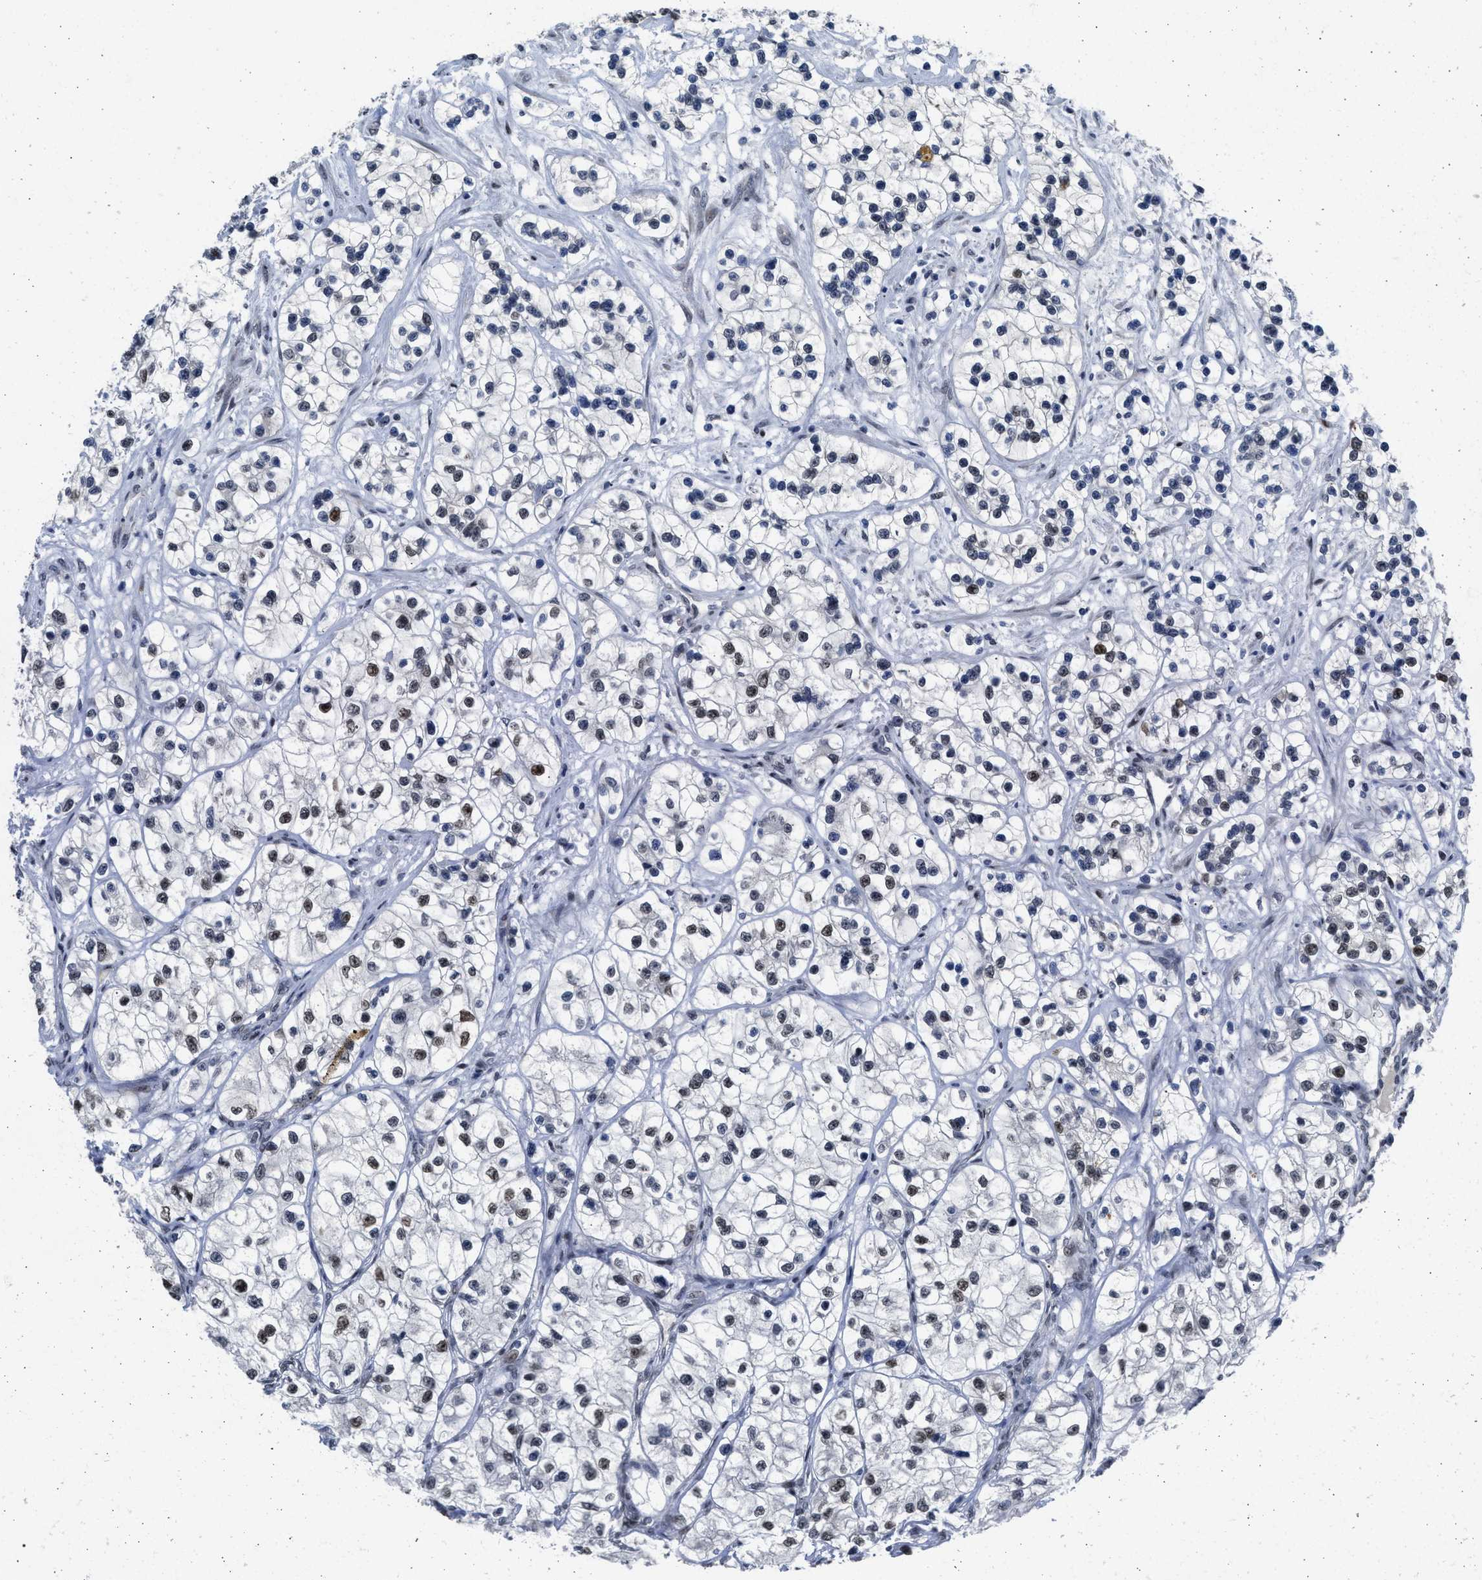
{"staining": {"intensity": "moderate", "quantity": "25%-75%", "location": "nuclear"}, "tissue": "renal cancer", "cell_type": "Tumor cells", "image_type": "cancer", "snomed": [{"axis": "morphology", "description": "Adenocarcinoma, NOS"}, {"axis": "topography", "description": "Kidney"}], "caption": "Tumor cells demonstrate moderate nuclear staining in about 25%-75% of cells in renal cancer (adenocarcinoma). (Brightfield microscopy of DAB IHC at high magnification).", "gene": "HMGN3", "patient": {"sex": "female", "age": 57}}